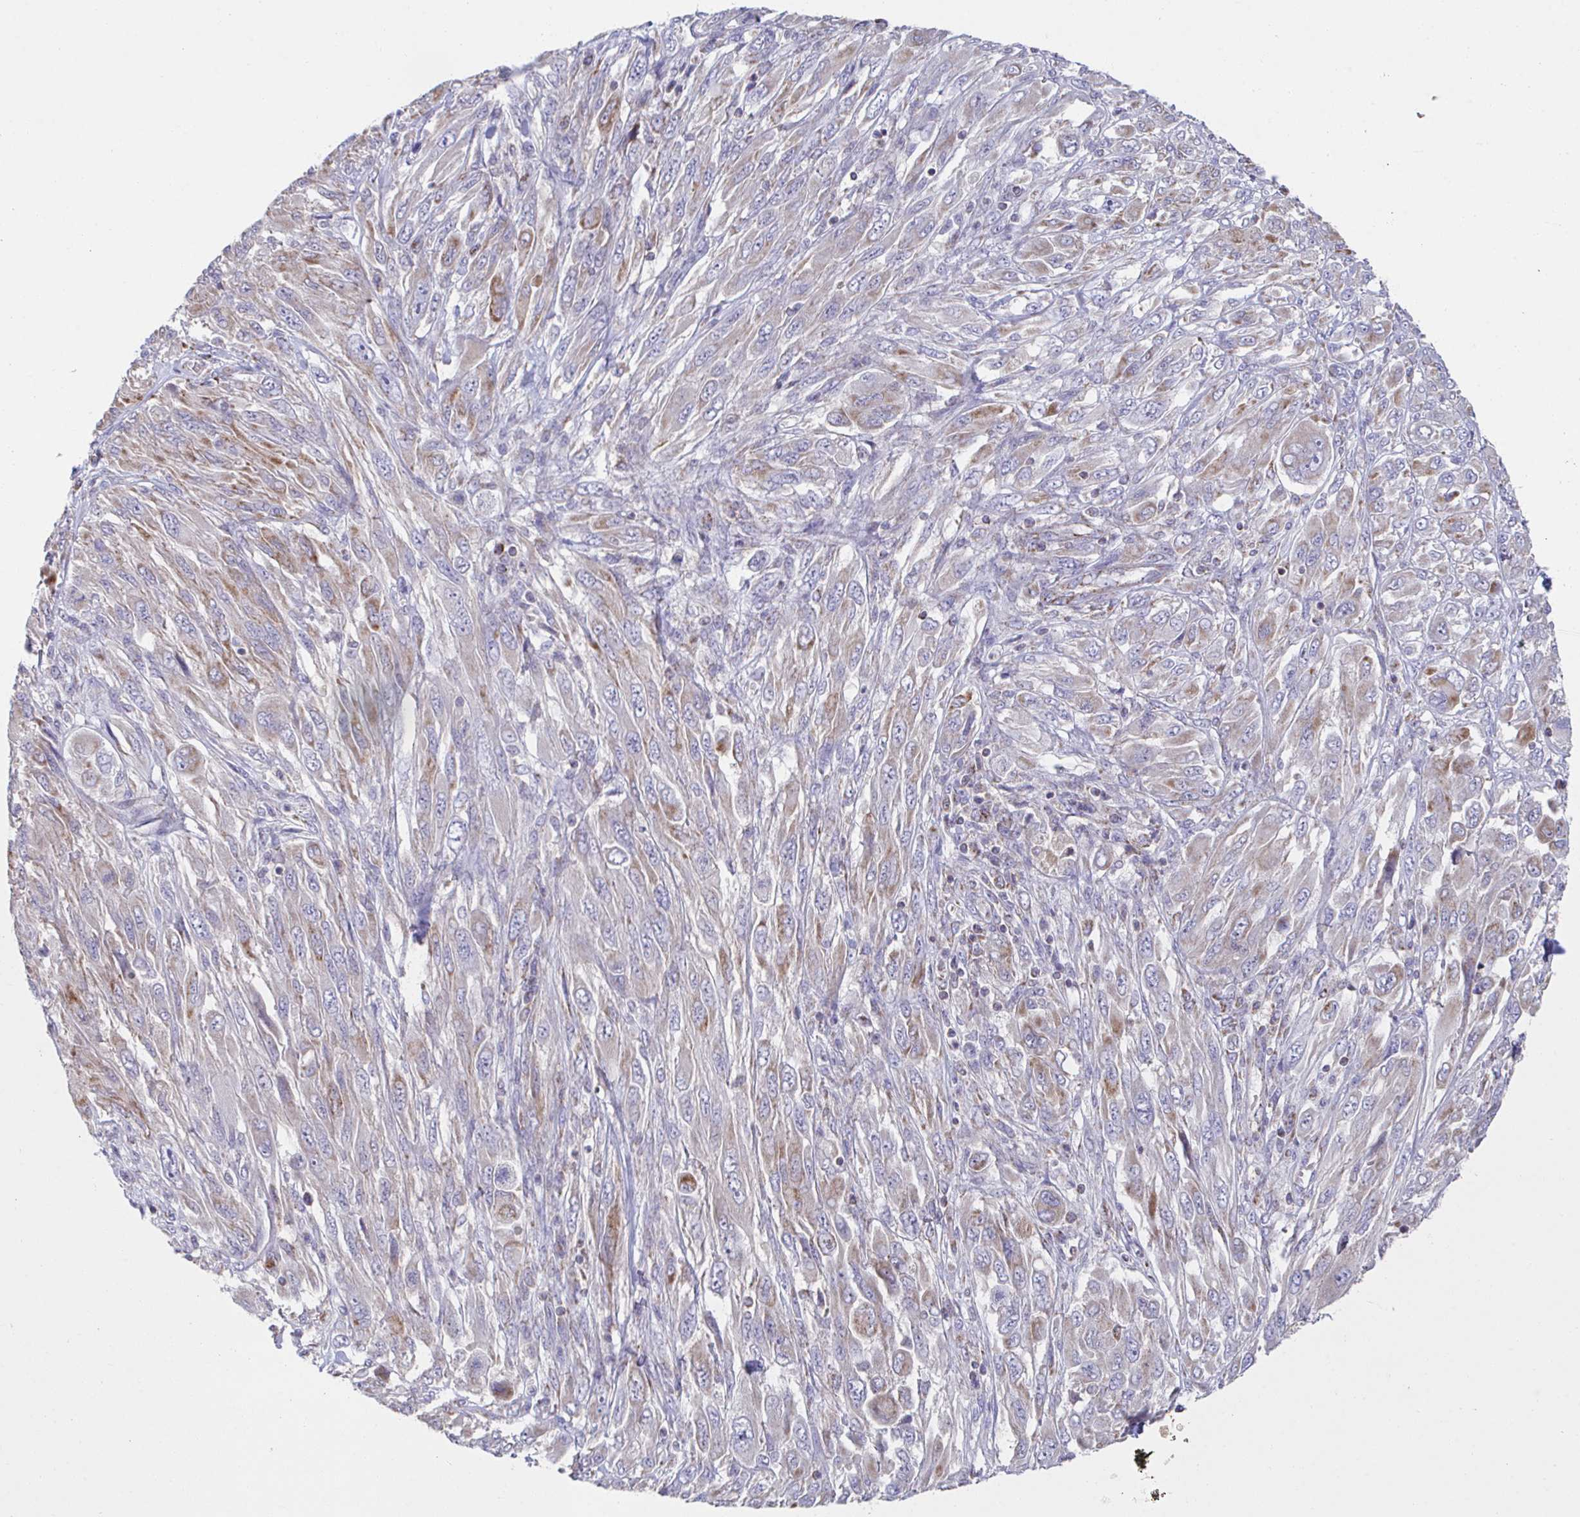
{"staining": {"intensity": "weak", "quantity": "25%-75%", "location": "cytoplasmic/membranous"}, "tissue": "melanoma", "cell_type": "Tumor cells", "image_type": "cancer", "snomed": [{"axis": "morphology", "description": "Malignant melanoma, NOS"}, {"axis": "topography", "description": "Skin"}], "caption": "Protein expression analysis of human melanoma reveals weak cytoplasmic/membranous positivity in approximately 25%-75% of tumor cells. The staining was performed using DAB, with brown indicating positive protein expression. Nuclei are stained blue with hematoxylin.", "gene": "NDUFA7", "patient": {"sex": "female", "age": 91}}